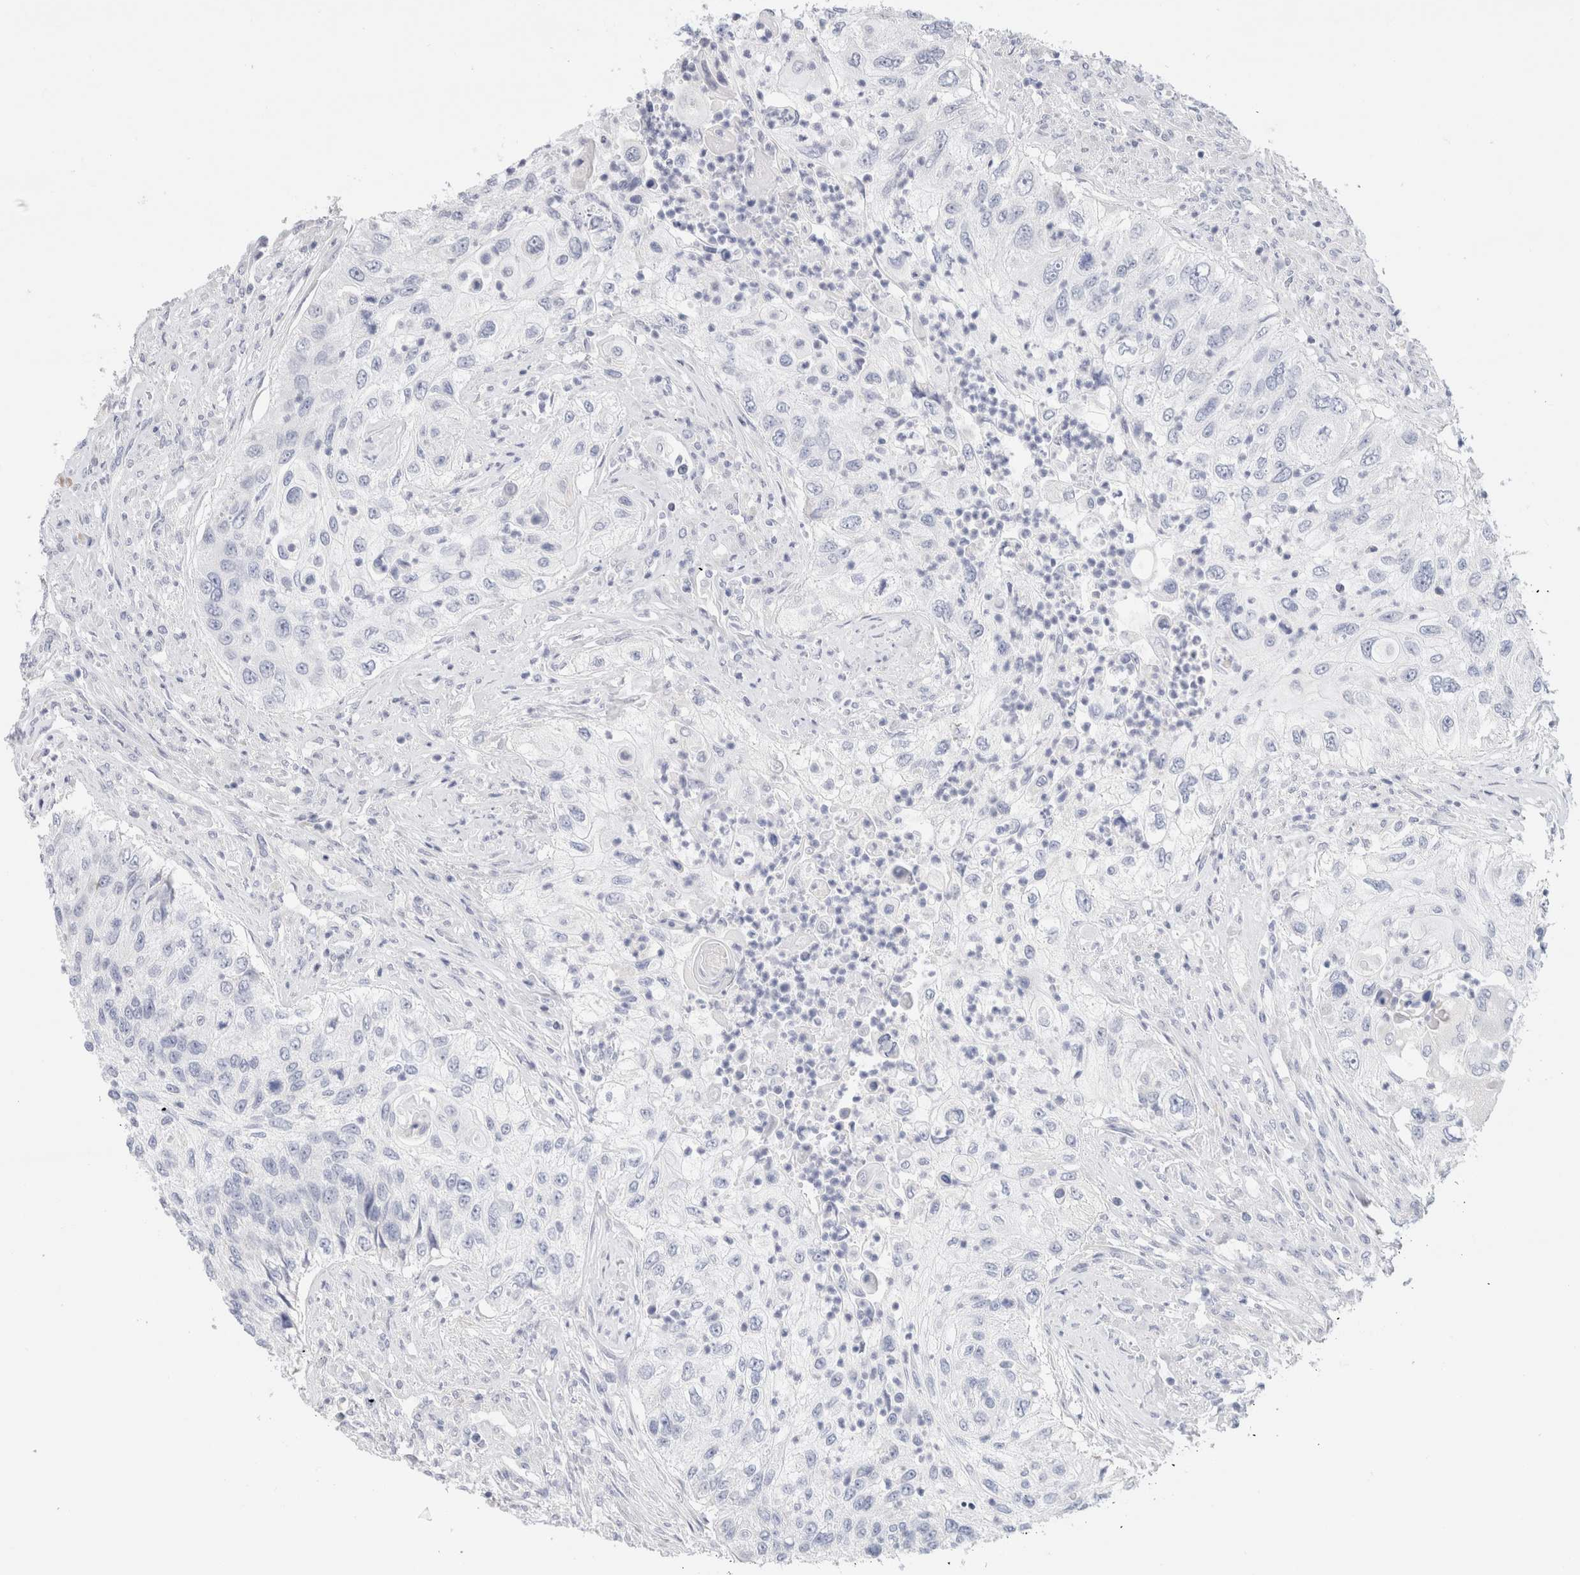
{"staining": {"intensity": "negative", "quantity": "none", "location": "none"}, "tissue": "urothelial cancer", "cell_type": "Tumor cells", "image_type": "cancer", "snomed": [{"axis": "morphology", "description": "Urothelial carcinoma, High grade"}, {"axis": "topography", "description": "Urinary bladder"}], "caption": "An image of human high-grade urothelial carcinoma is negative for staining in tumor cells.", "gene": "GADD45G", "patient": {"sex": "female", "age": 60}}